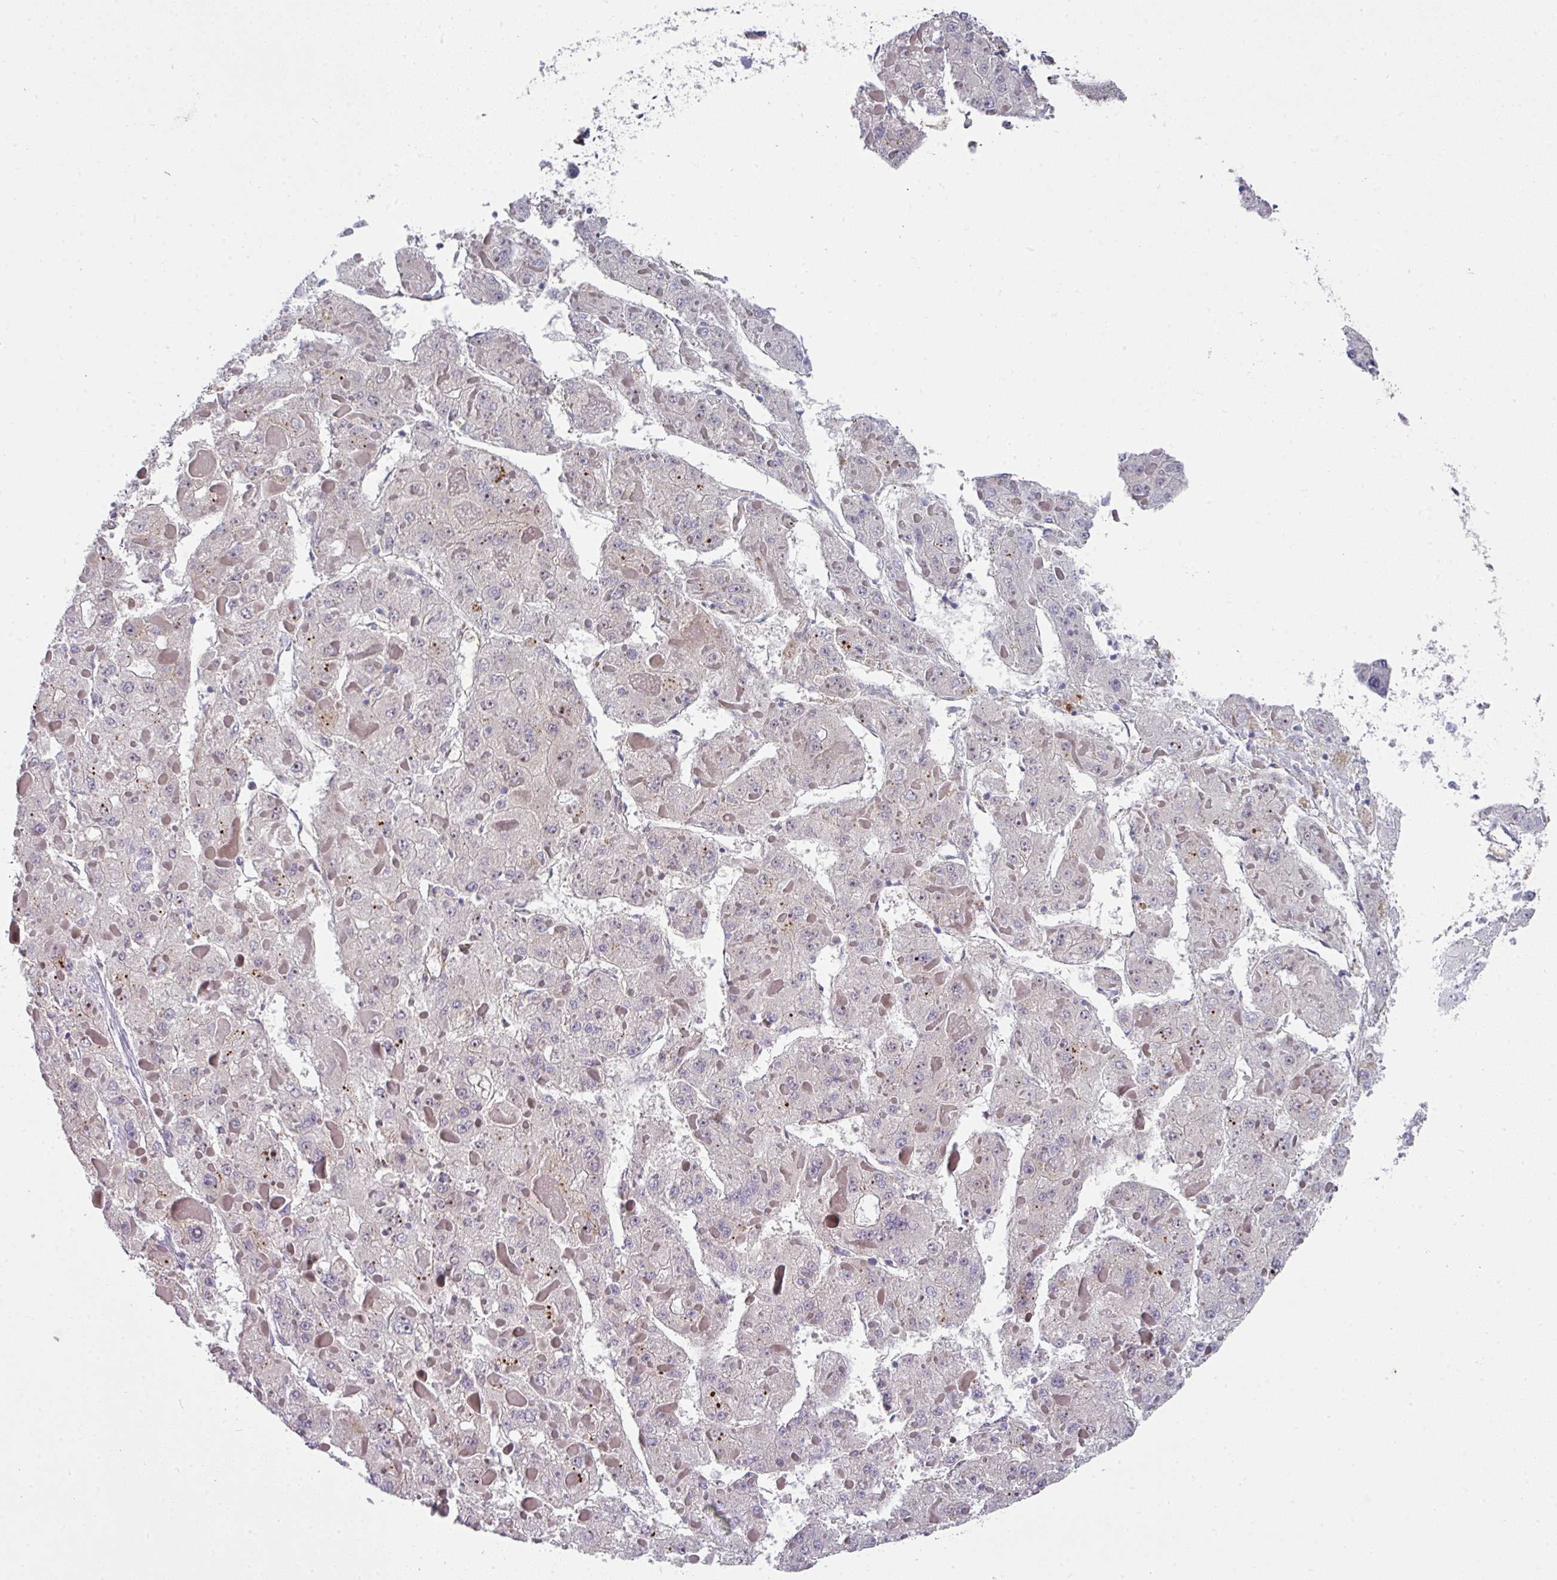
{"staining": {"intensity": "negative", "quantity": "none", "location": "none"}, "tissue": "liver cancer", "cell_type": "Tumor cells", "image_type": "cancer", "snomed": [{"axis": "morphology", "description": "Carcinoma, Hepatocellular, NOS"}, {"axis": "topography", "description": "Liver"}], "caption": "Liver hepatocellular carcinoma was stained to show a protein in brown. There is no significant staining in tumor cells.", "gene": "BEND5", "patient": {"sex": "female", "age": 73}}